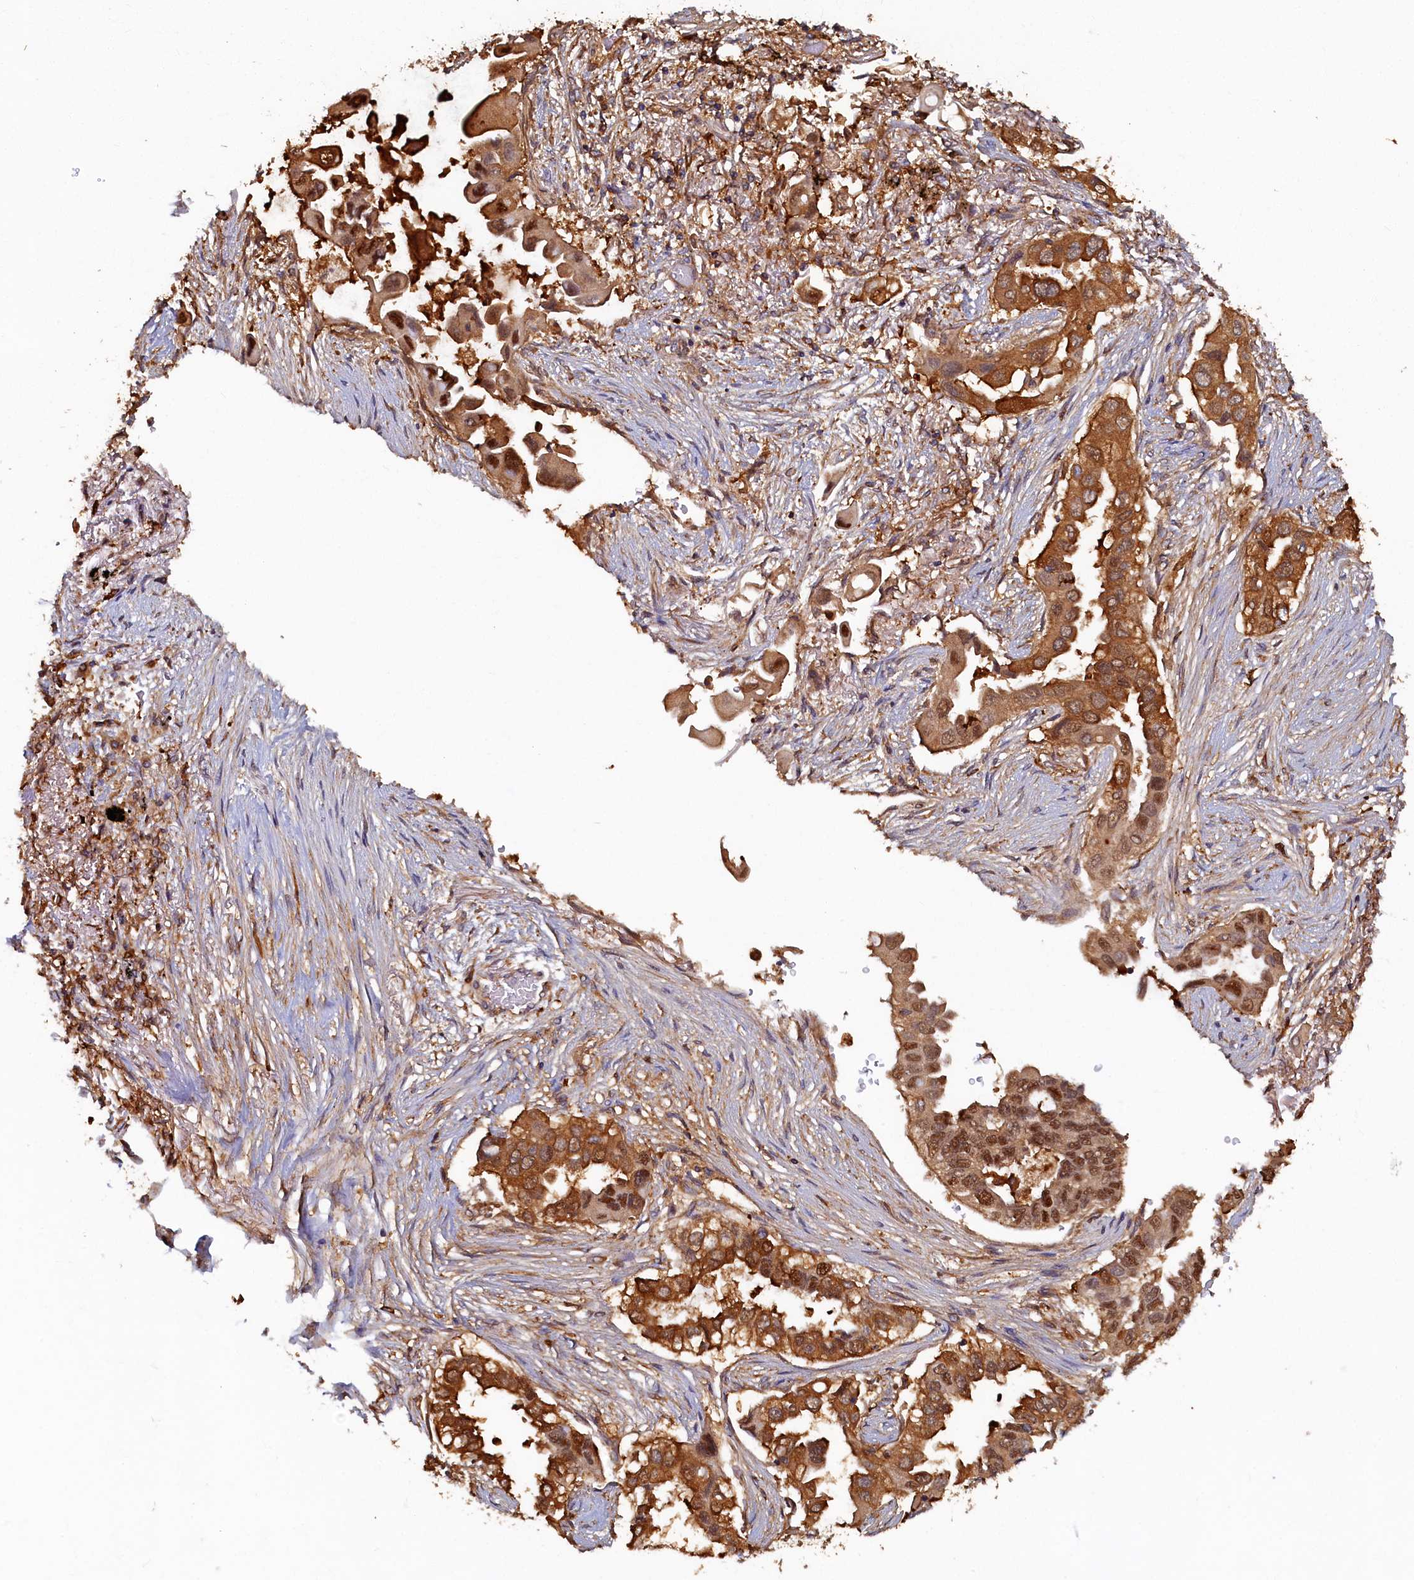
{"staining": {"intensity": "strong", "quantity": ">75%", "location": "cytoplasmic/membranous"}, "tissue": "lung cancer", "cell_type": "Tumor cells", "image_type": "cancer", "snomed": [{"axis": "morphology", "description": "Adenocarcinoma, NOS"}, {"axis": "topography", "description": "Lung"}], "caption": "DAB (3,3'-diaminobenzidine) immunohistochemical staining of human lung adenocarcinoma demonstrates strong cytoplasmic/membranous protein expression in about >75% of tumor cells.", "gene": "TIMM8B", "patient": {"sex": "female", "age": 76}}